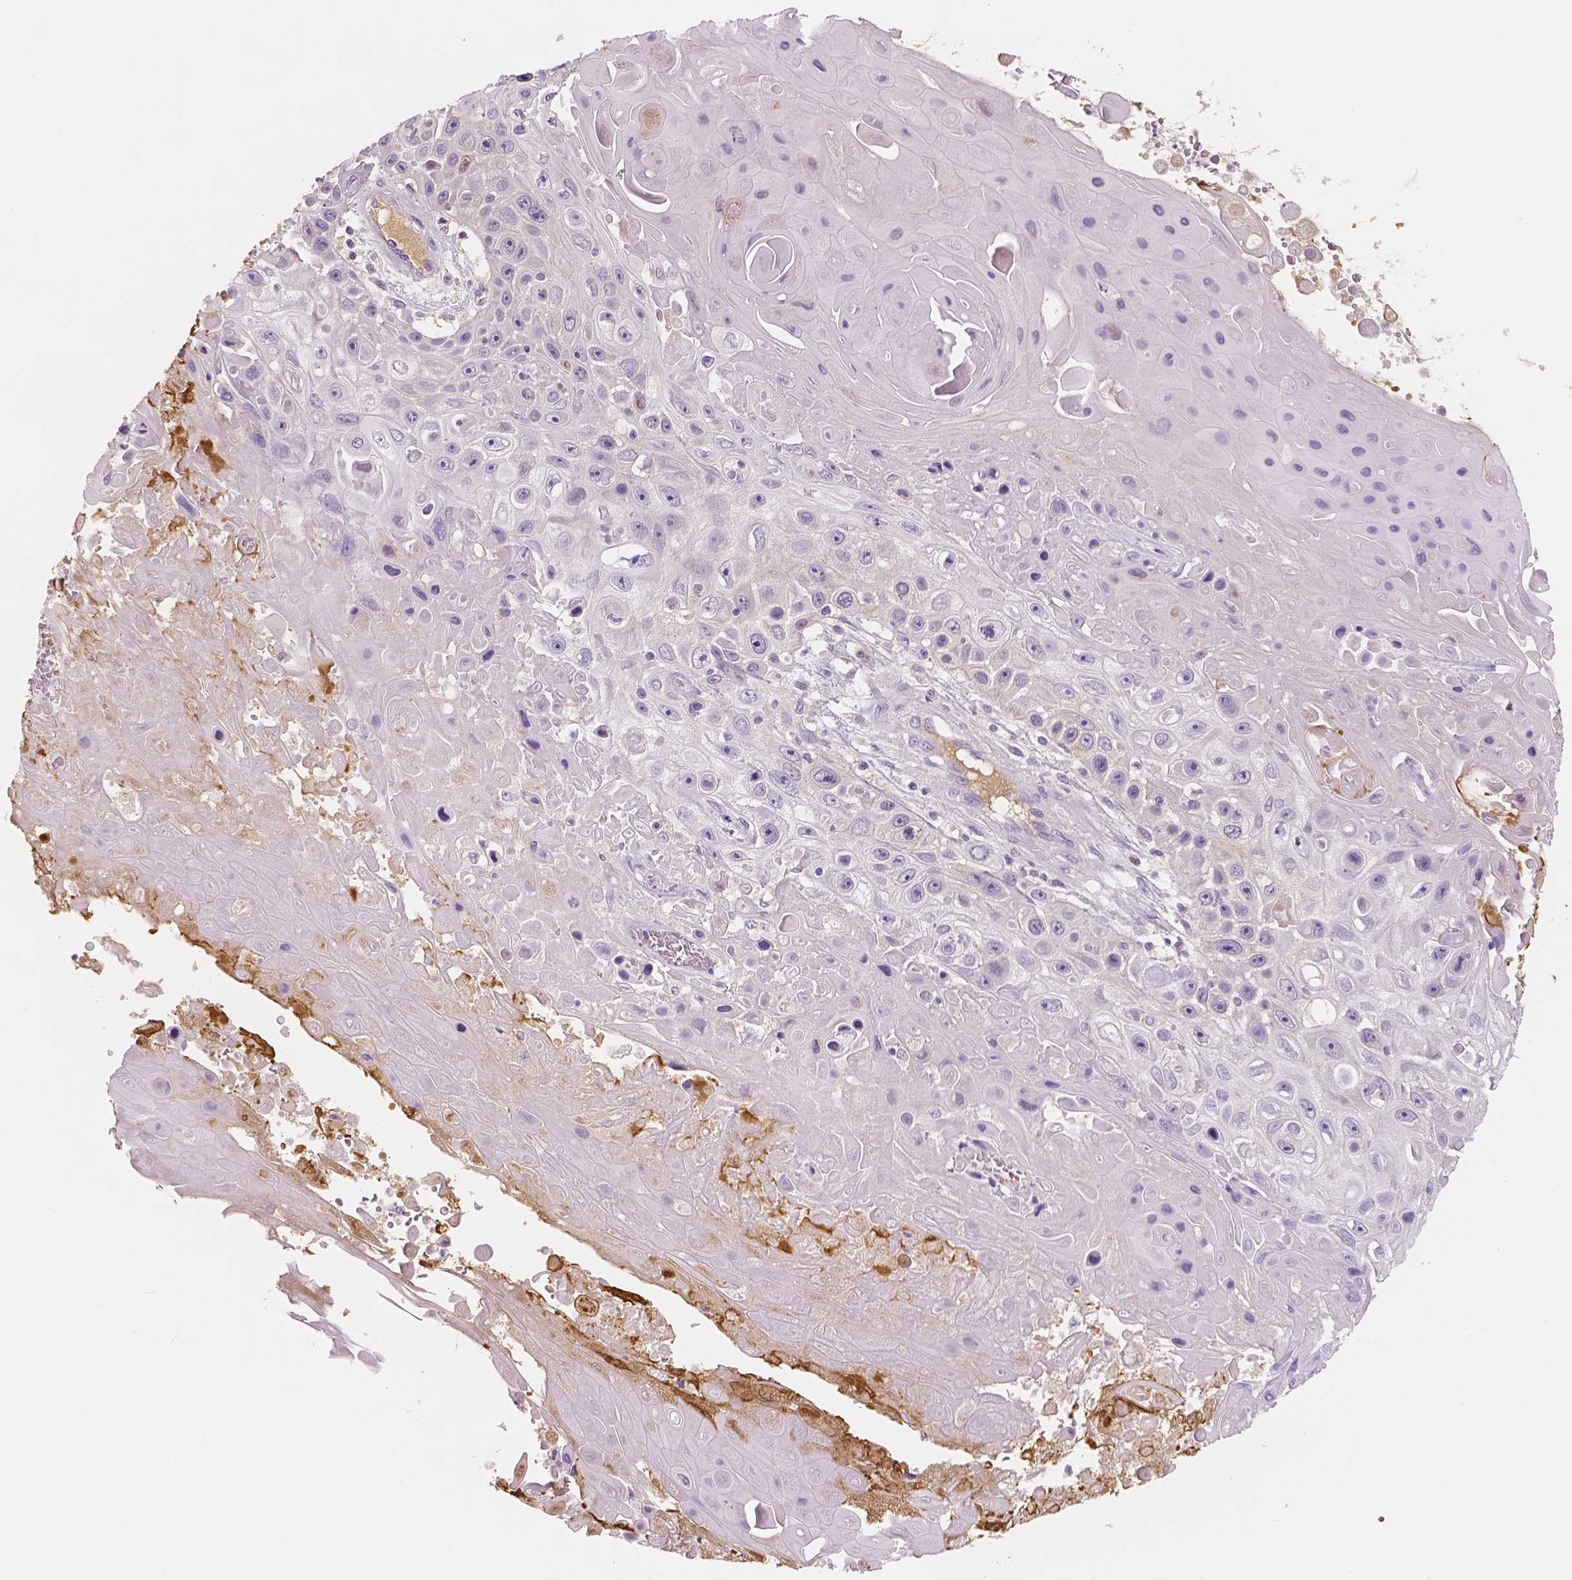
{"staining": {"intensity": "negative", "quantity": "none", "location": "none"}, "tissue": "skin cancer", "cell_type": "Tumor cells", "image_type": "cancer", "snomed": [{"axis": "morphology", "description": "Squamous cell carcinoma, NOS"}, {"axis": "topography", "description": "Skin"}], "caption": "Immunohistochemistry of squamous cell carcinoma (skin) demonstrates no expression in tumor cells.", "gene": "APOA4", "patient": {"sex": "male", "age": 82}}